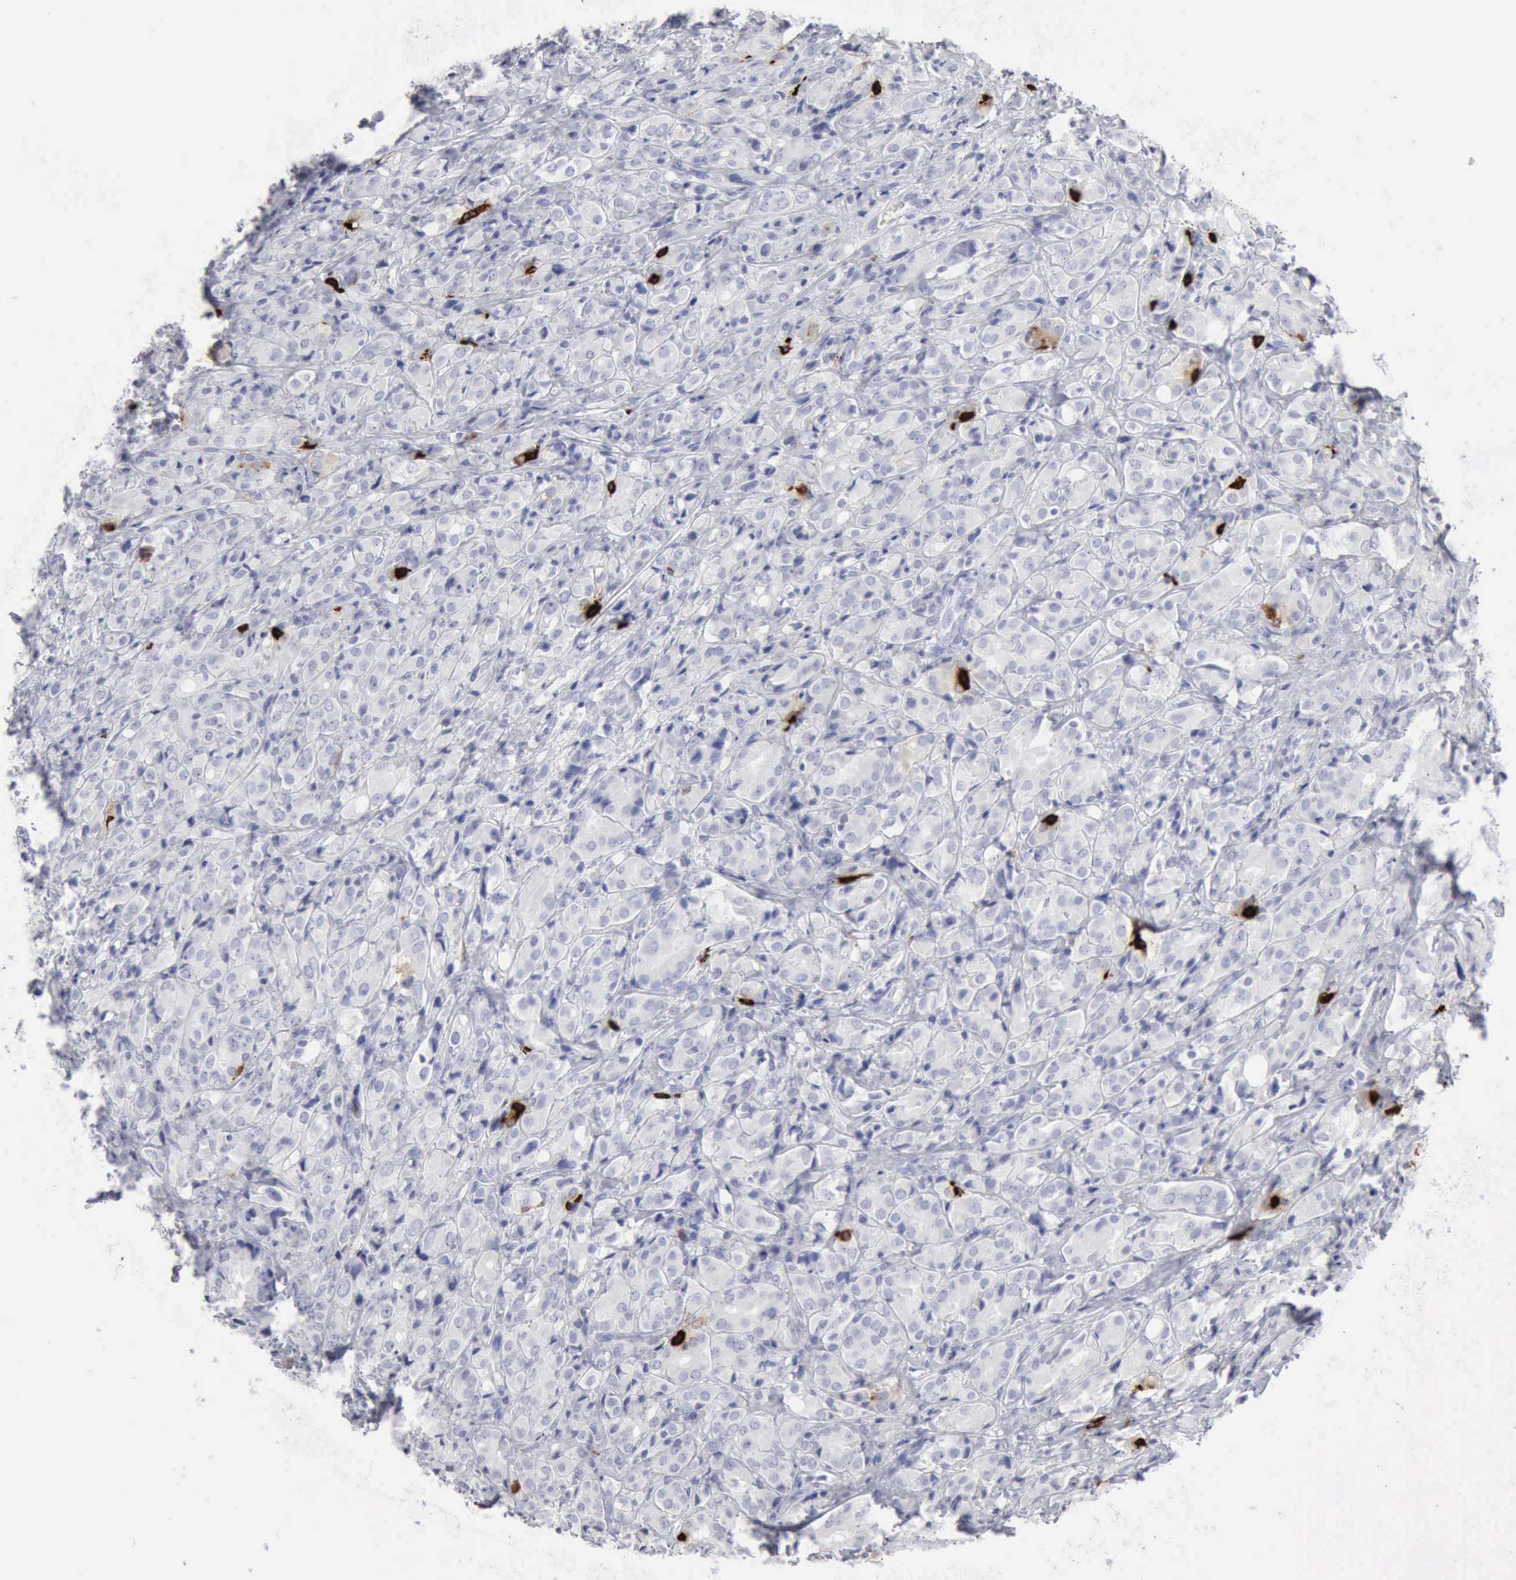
{"staining": {"intensity": "negative", "quantity": "none", "location": "none"}, "tissue": "prostate cancer", "cell_type": "Tumor cells", "image_type": "cancer", "snomed": [{"axis": "morphology", "description": "Adenocarcinoma, High grade"}, {"axis": "topography", "description": "Prostate"}], "caption": "Tumor cells are negative for protein expression in human high-grade adenocarcinoma (prostate).", "gene": "CMA1", "patient": {"sex": "male", "age": 68}}